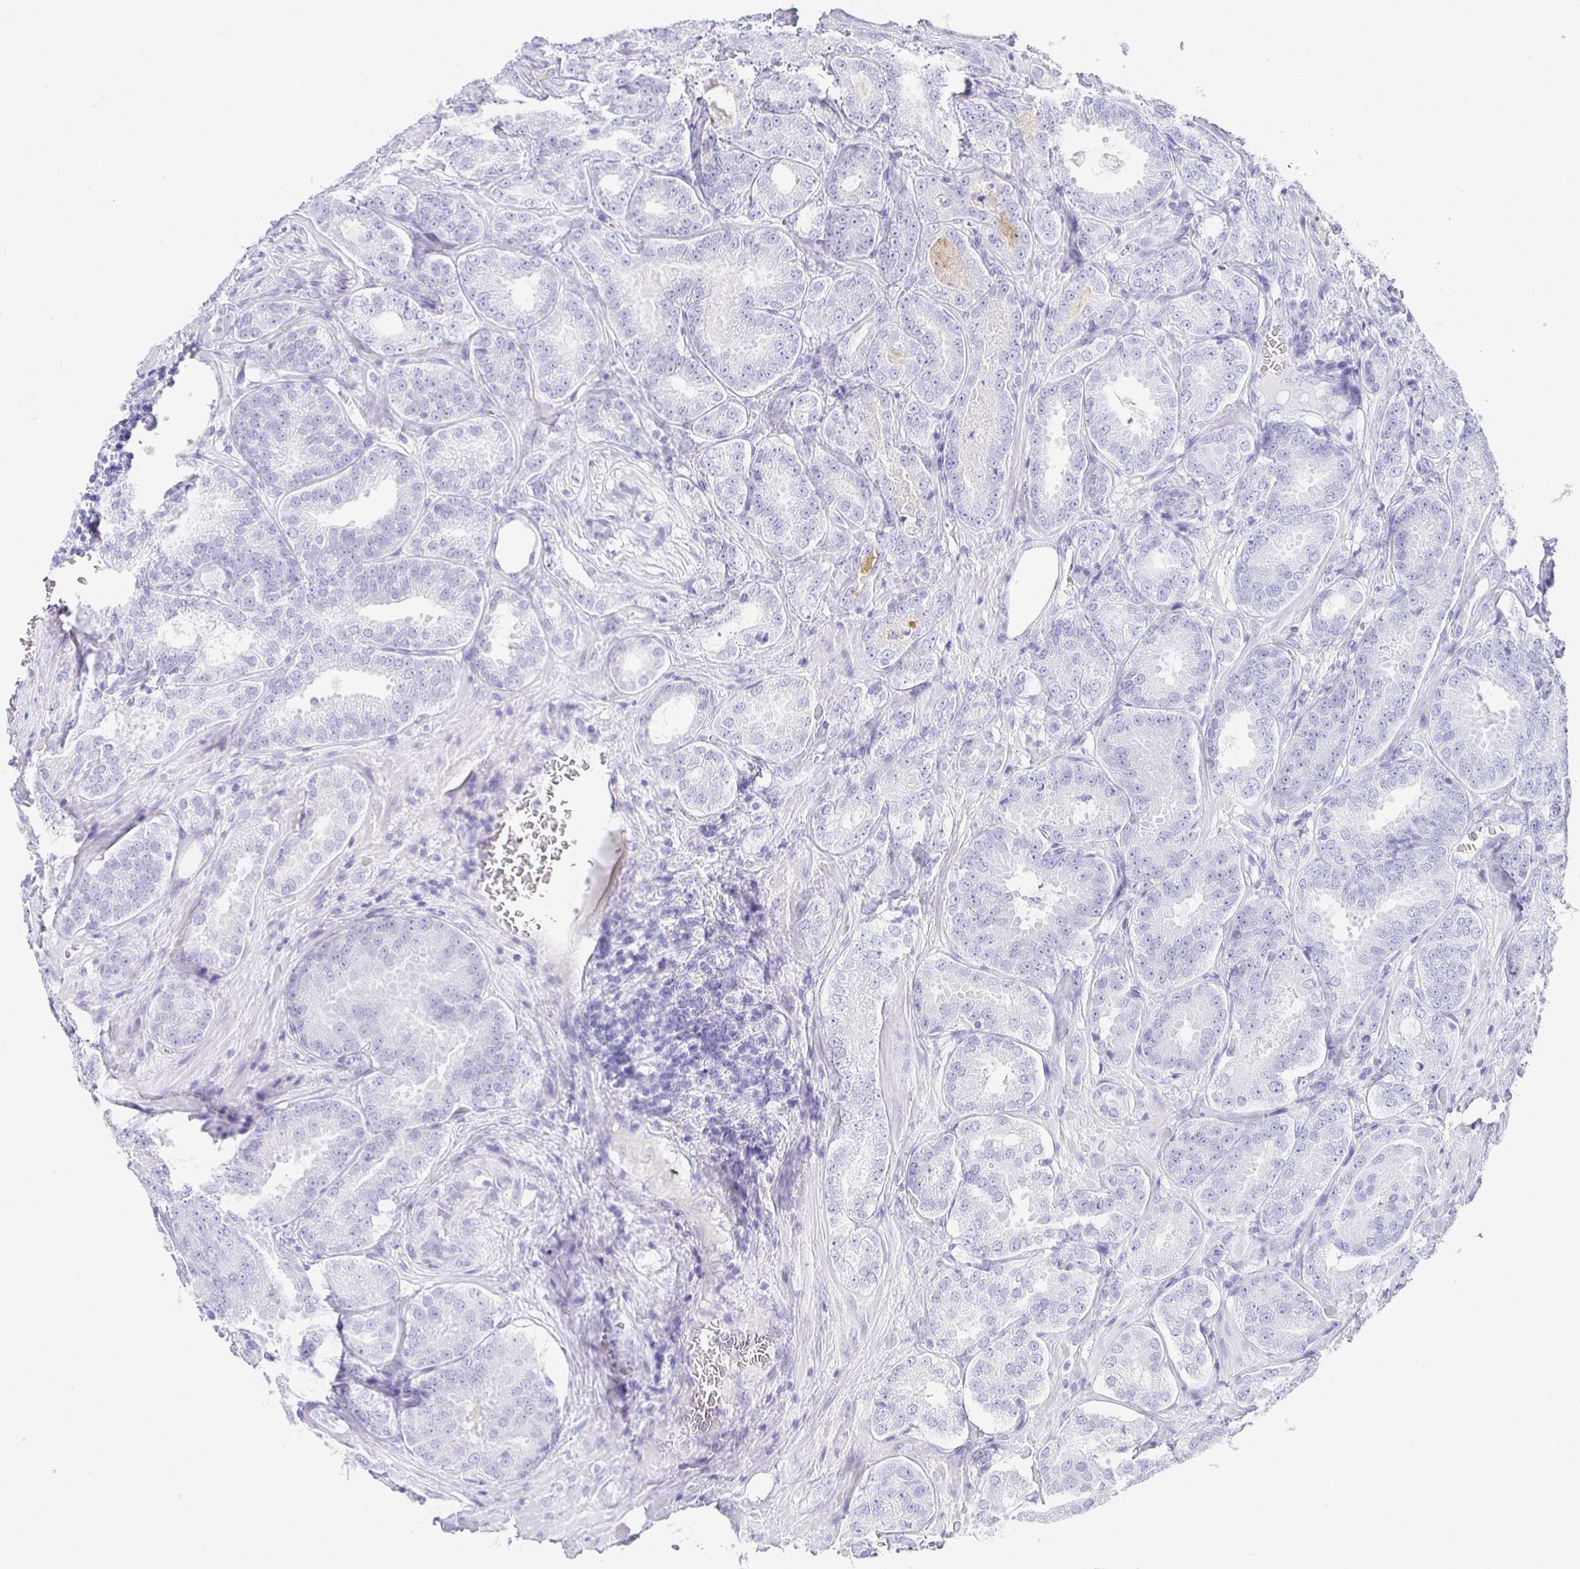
{"staining": {"intensity": "negative", "quantity": "none", "location": "none"}, "tissue": "prostate cancer", "cell_type": "Tumor cells", "image_type": "cancer", "snomed": [{"axis": "morphology", "description": "Adenocarcinoma, High grade"}, {"axis": "topography", "description": "Prostate"}], "caption": "Prostate high-grade adenocarcinoma stained for a protein using IHC displays no staining tumor cells.", "gene": "CHAT", "patient": {"sex": "male", "age": 64}}